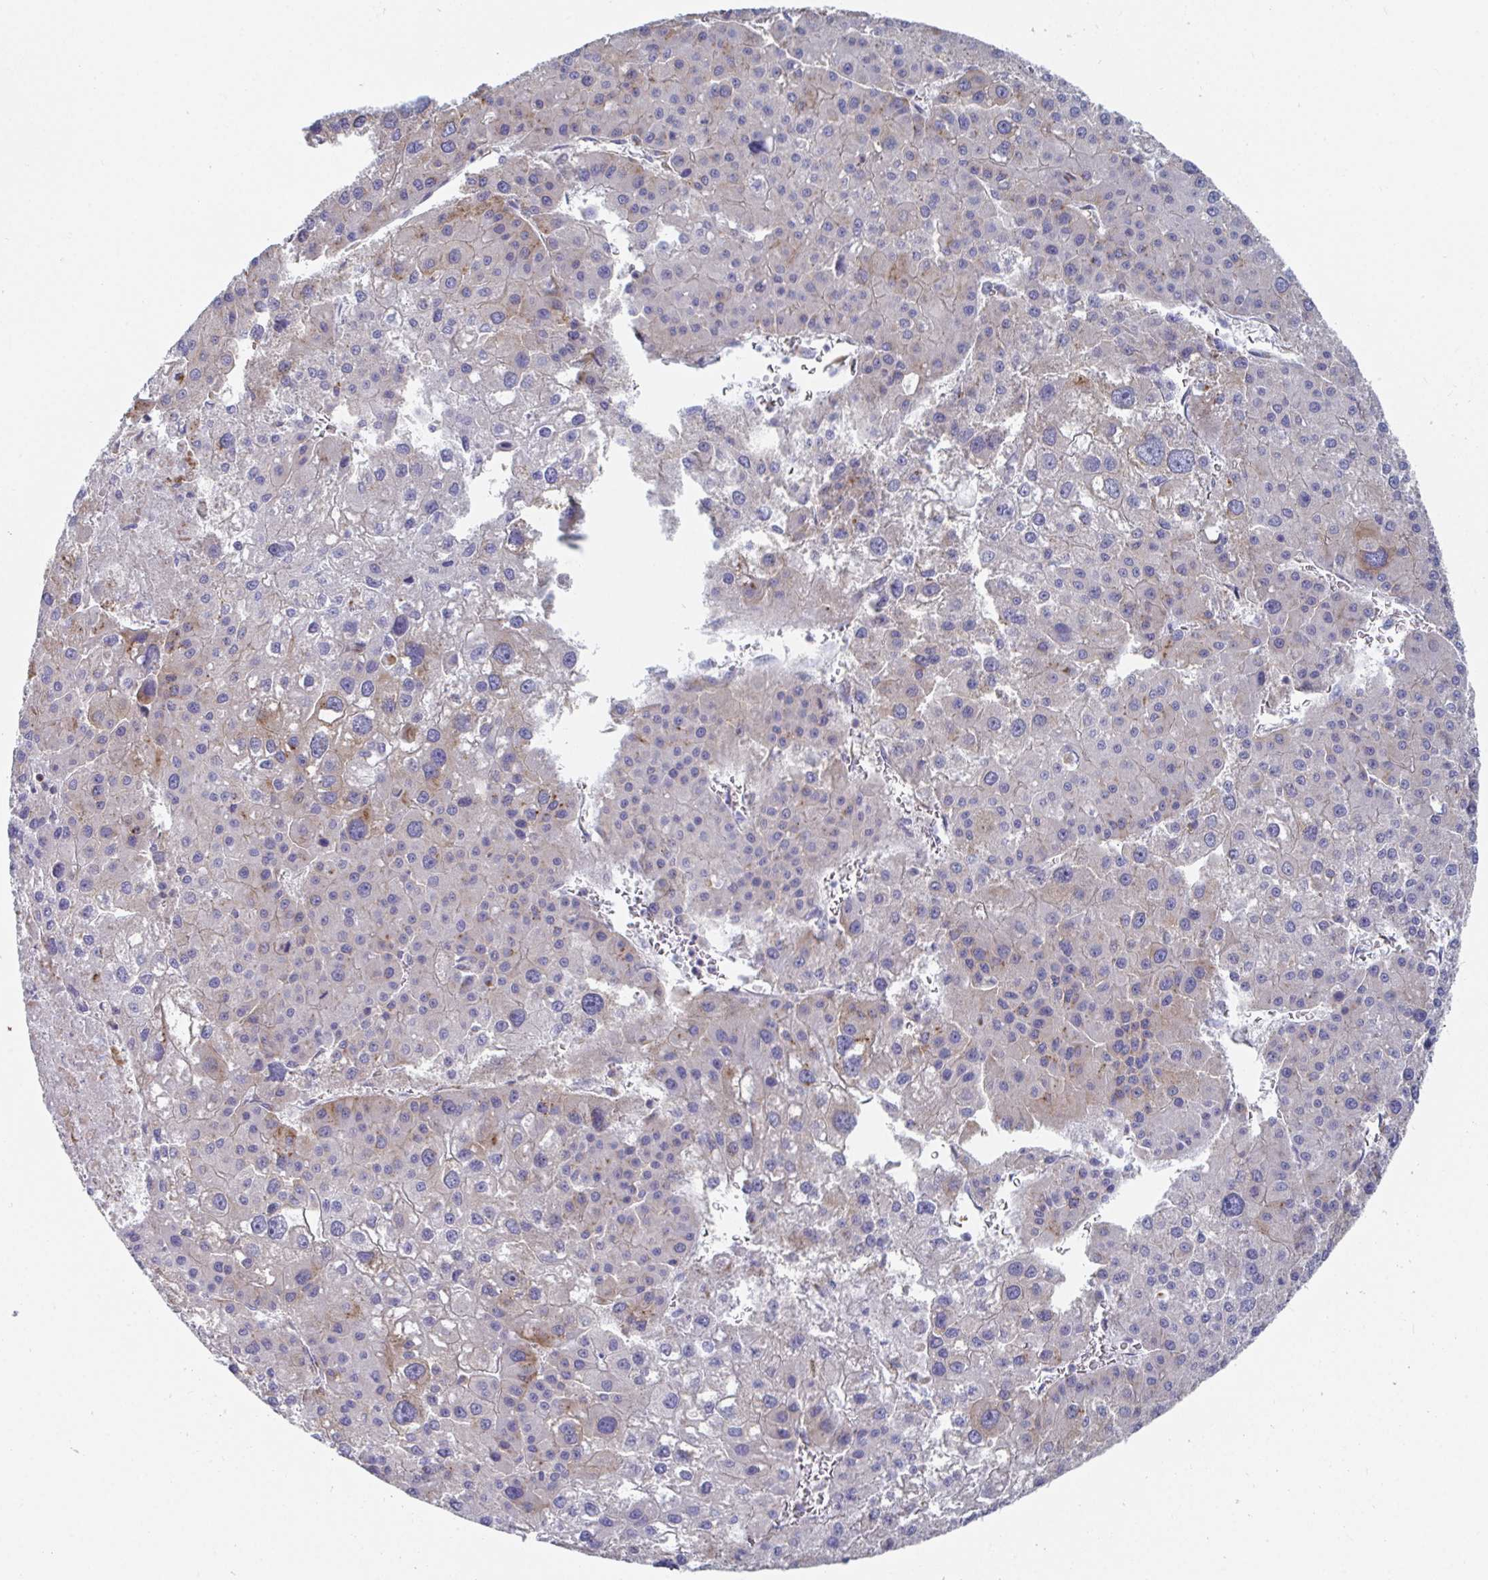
{"staining": {"intensity": "moderate", "quantity": "<25%", "location": "cytoplasmic/membranous"}, "tissue": "liver cancer", "cell_type": "Tumor cells", "image_type": "cancer", "snomed": [{"axis": "morphology", "description": "Carcinoma, Hepatocellular, NOS"}, {"axis": "topography", "description": "Liver"}], "caption": "Protein expression analysis of liver cancer displays moderate cytoplasmic/membranous staining in approximately <25% of tumor cells. The protein of interest is stained brown, and the nuclei are stained in blue (DAB IHC with brightfield microscopy, high magnification).", "gene": "TAS2R39", "patient": {"sex": "male", "age": 73}}